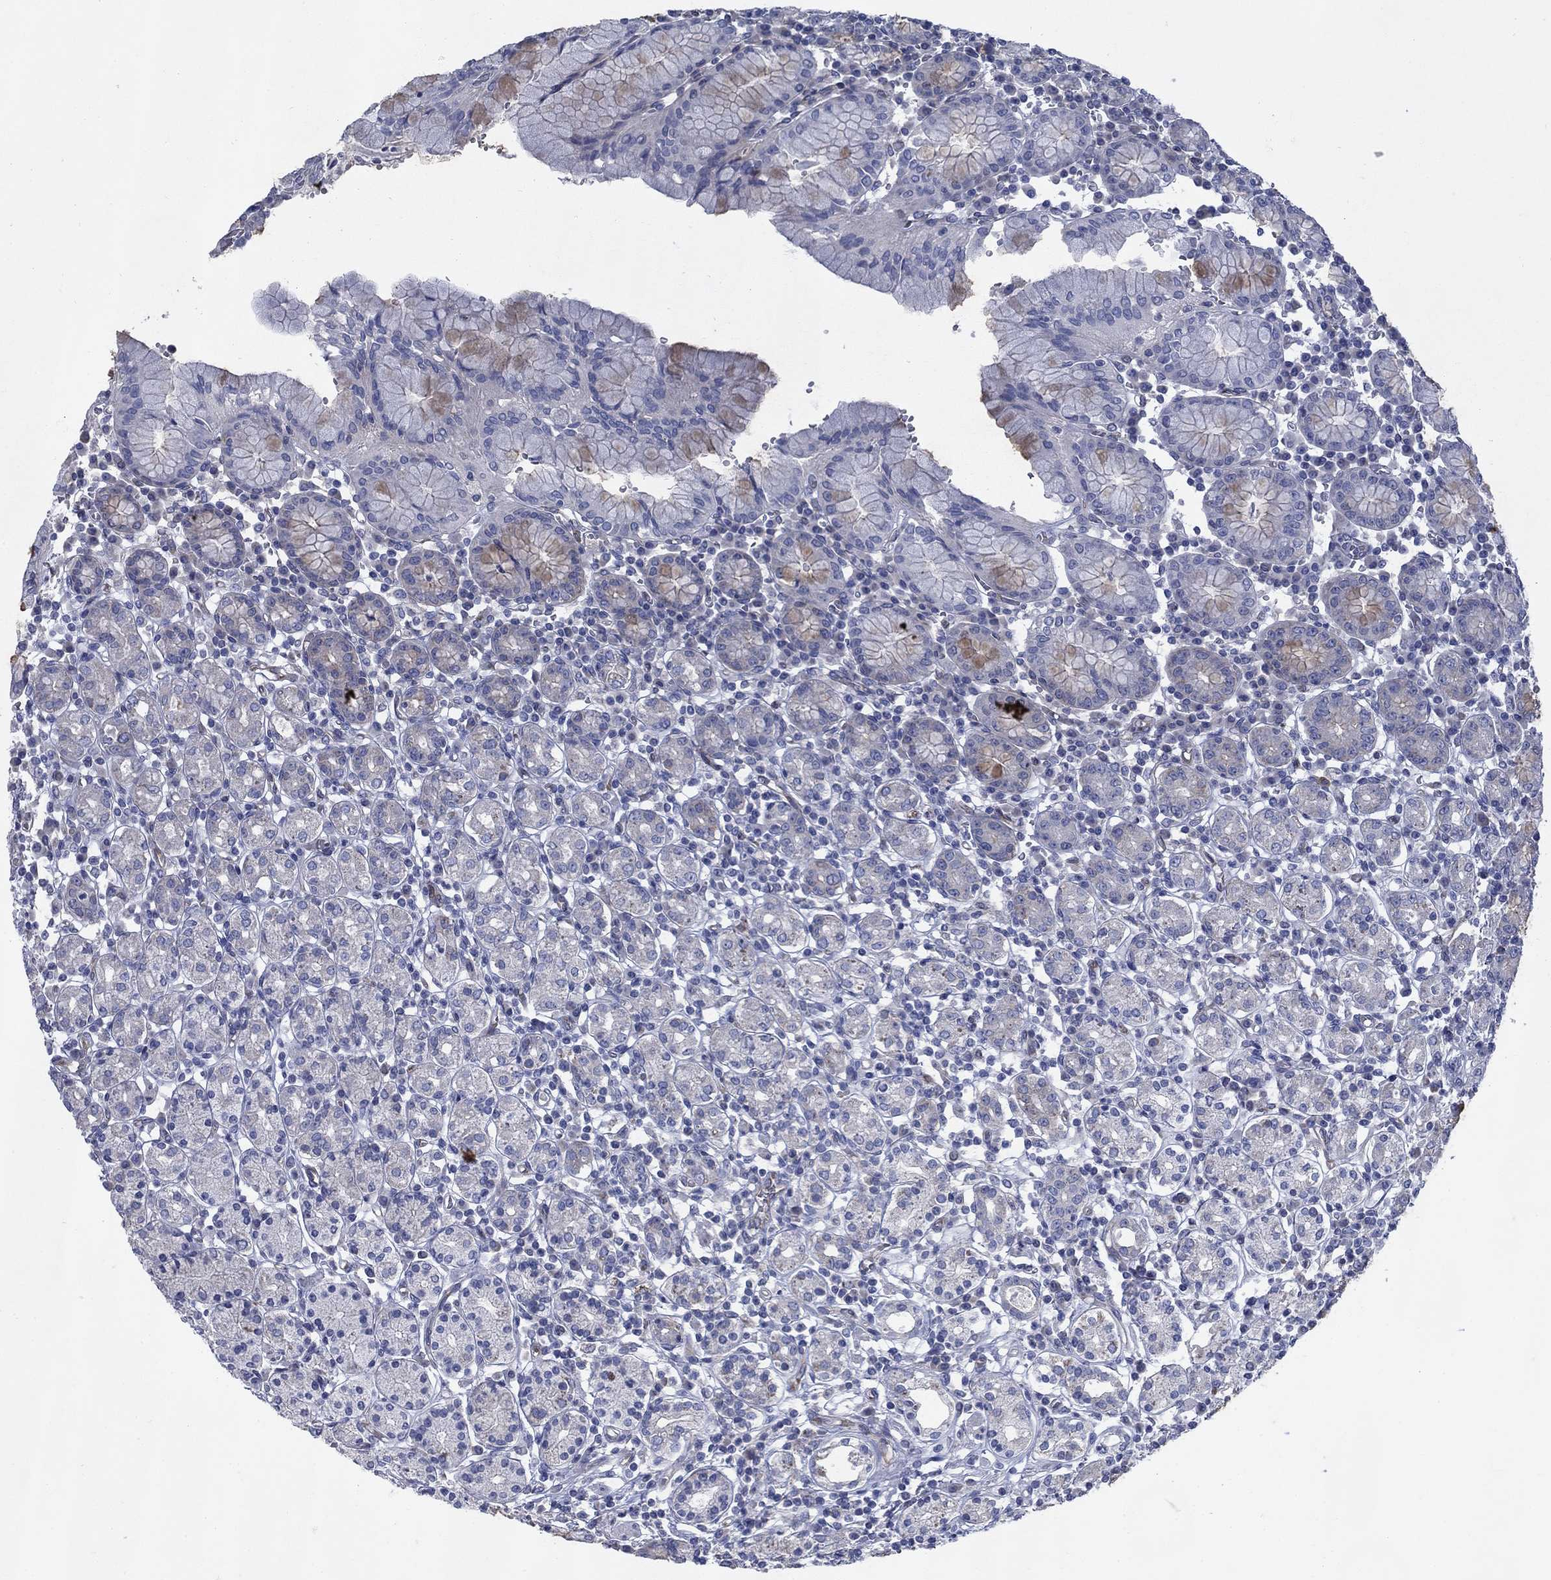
{"staining": {"intensity": "moderate", "quantity": "<25%", "location": "cytoplasmic/membranous"}, "tissue": "stomach", "cell_type": "Glandular cells", "image_type": "normal", "snomed": [{"axis": "morphology", "description": "Normal tissue, NOS"}, {"axis": "topography", "description": "Stomach, upper"}, {"axis": "topography", "description": "Stomach"}], "caption": "Immunohistochemistry (DAB (3,3'-diaminobenzidine)) staining of normal stomach shows moderate cytoplasmic/membranous protein expression in approximately <25% of glandular cells.", "gene": "FXR1", "patient": {"sex": "male", "age": 62}}